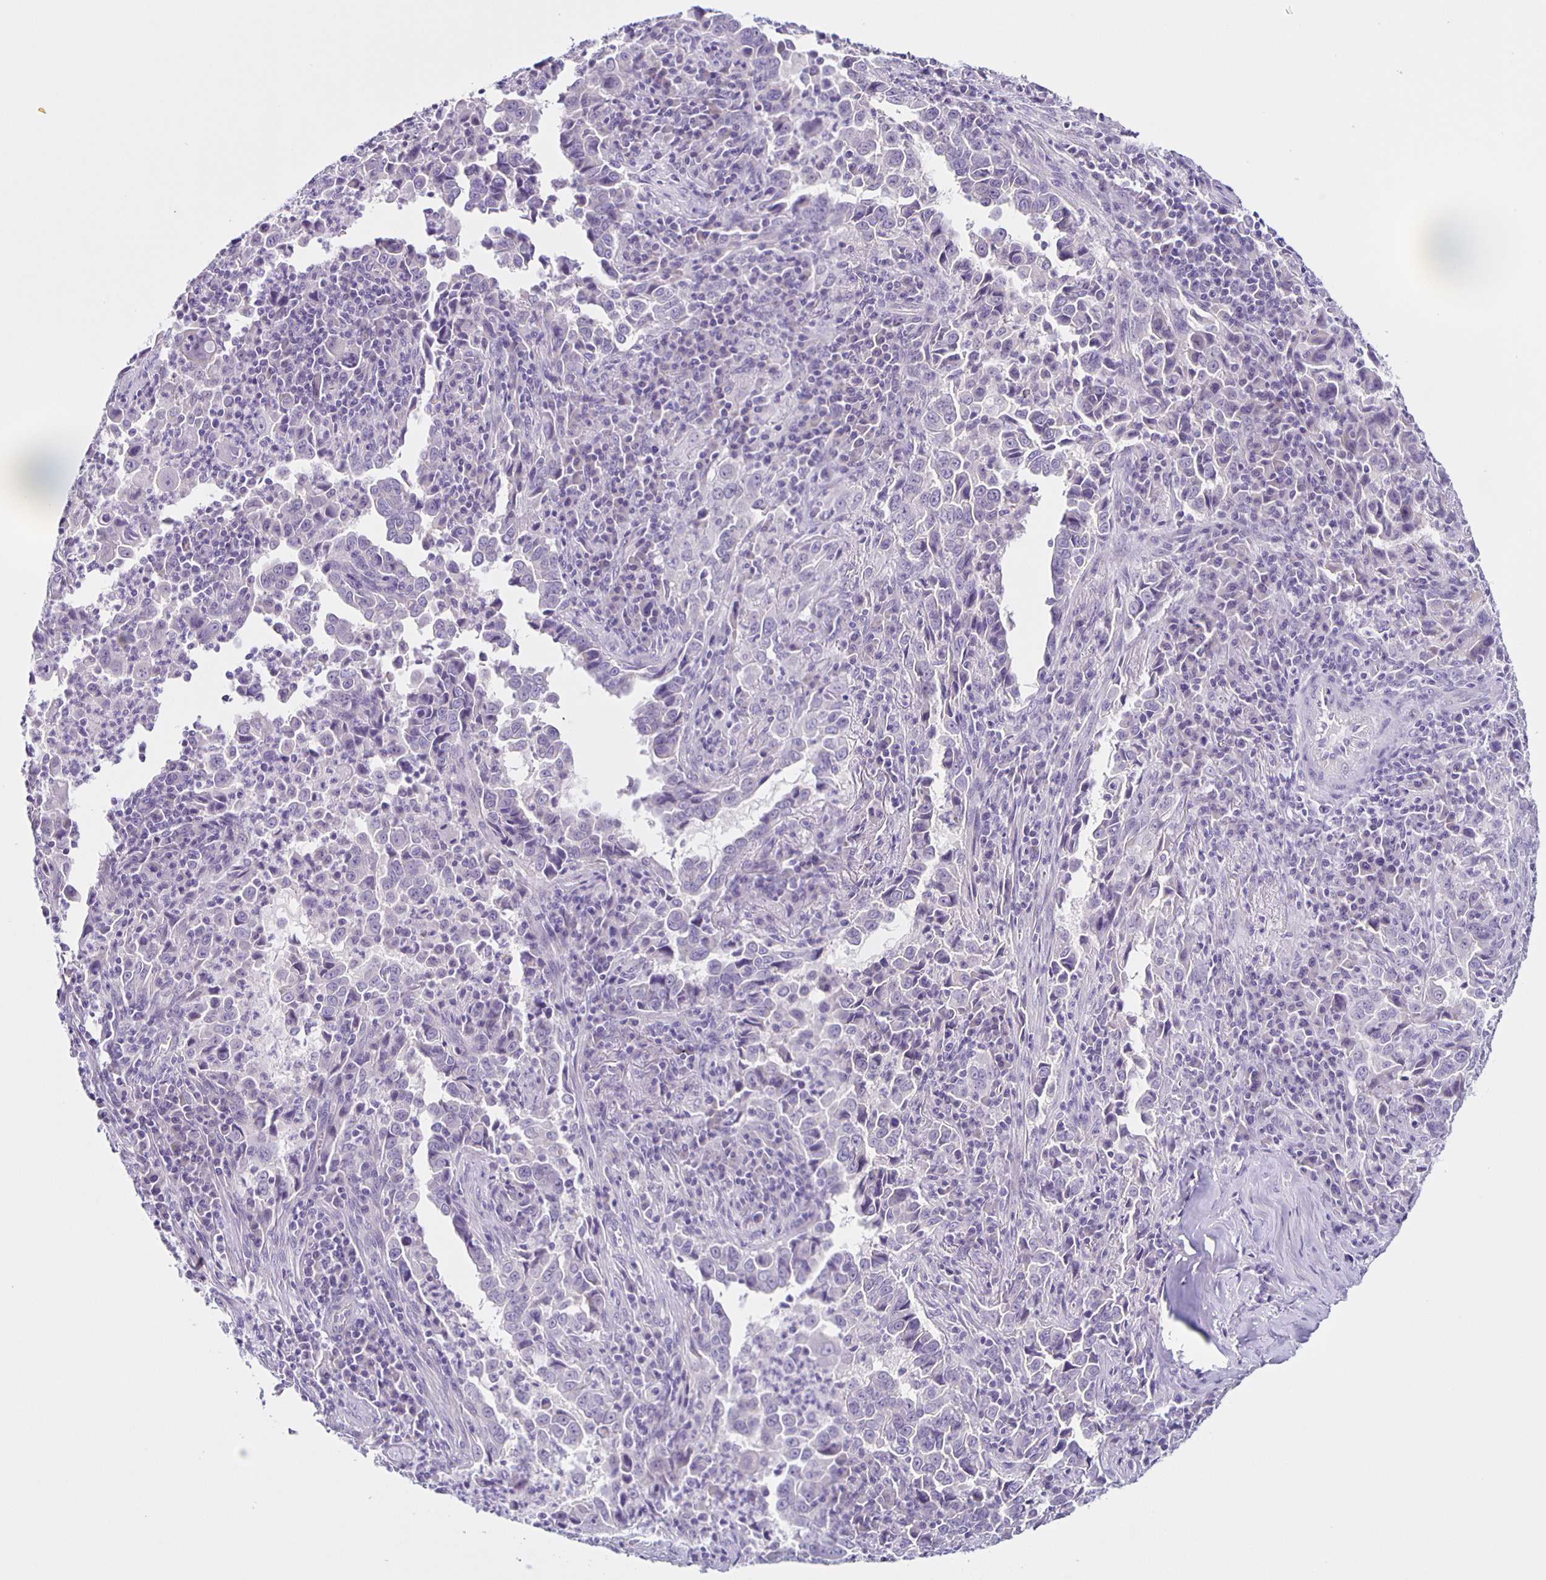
{"staining": {"intensity": "negative", "quantity": "none", "location": "none"}, "tissue": "lung cancer", "cell_type": "Tumor cells", "image_type": "cancer", "snomed": [{"axis": "morphology", "description": "Adenocarcinoma, NOS"}, {"axis": "topography", "description": "Lung"}], "caption": "Immunohistochemical staining of lung cancer demonstrates no significant positivity in tumor cells.", "gene": "SLC12A3", "patient": {"sex": "male", "age": 67}}